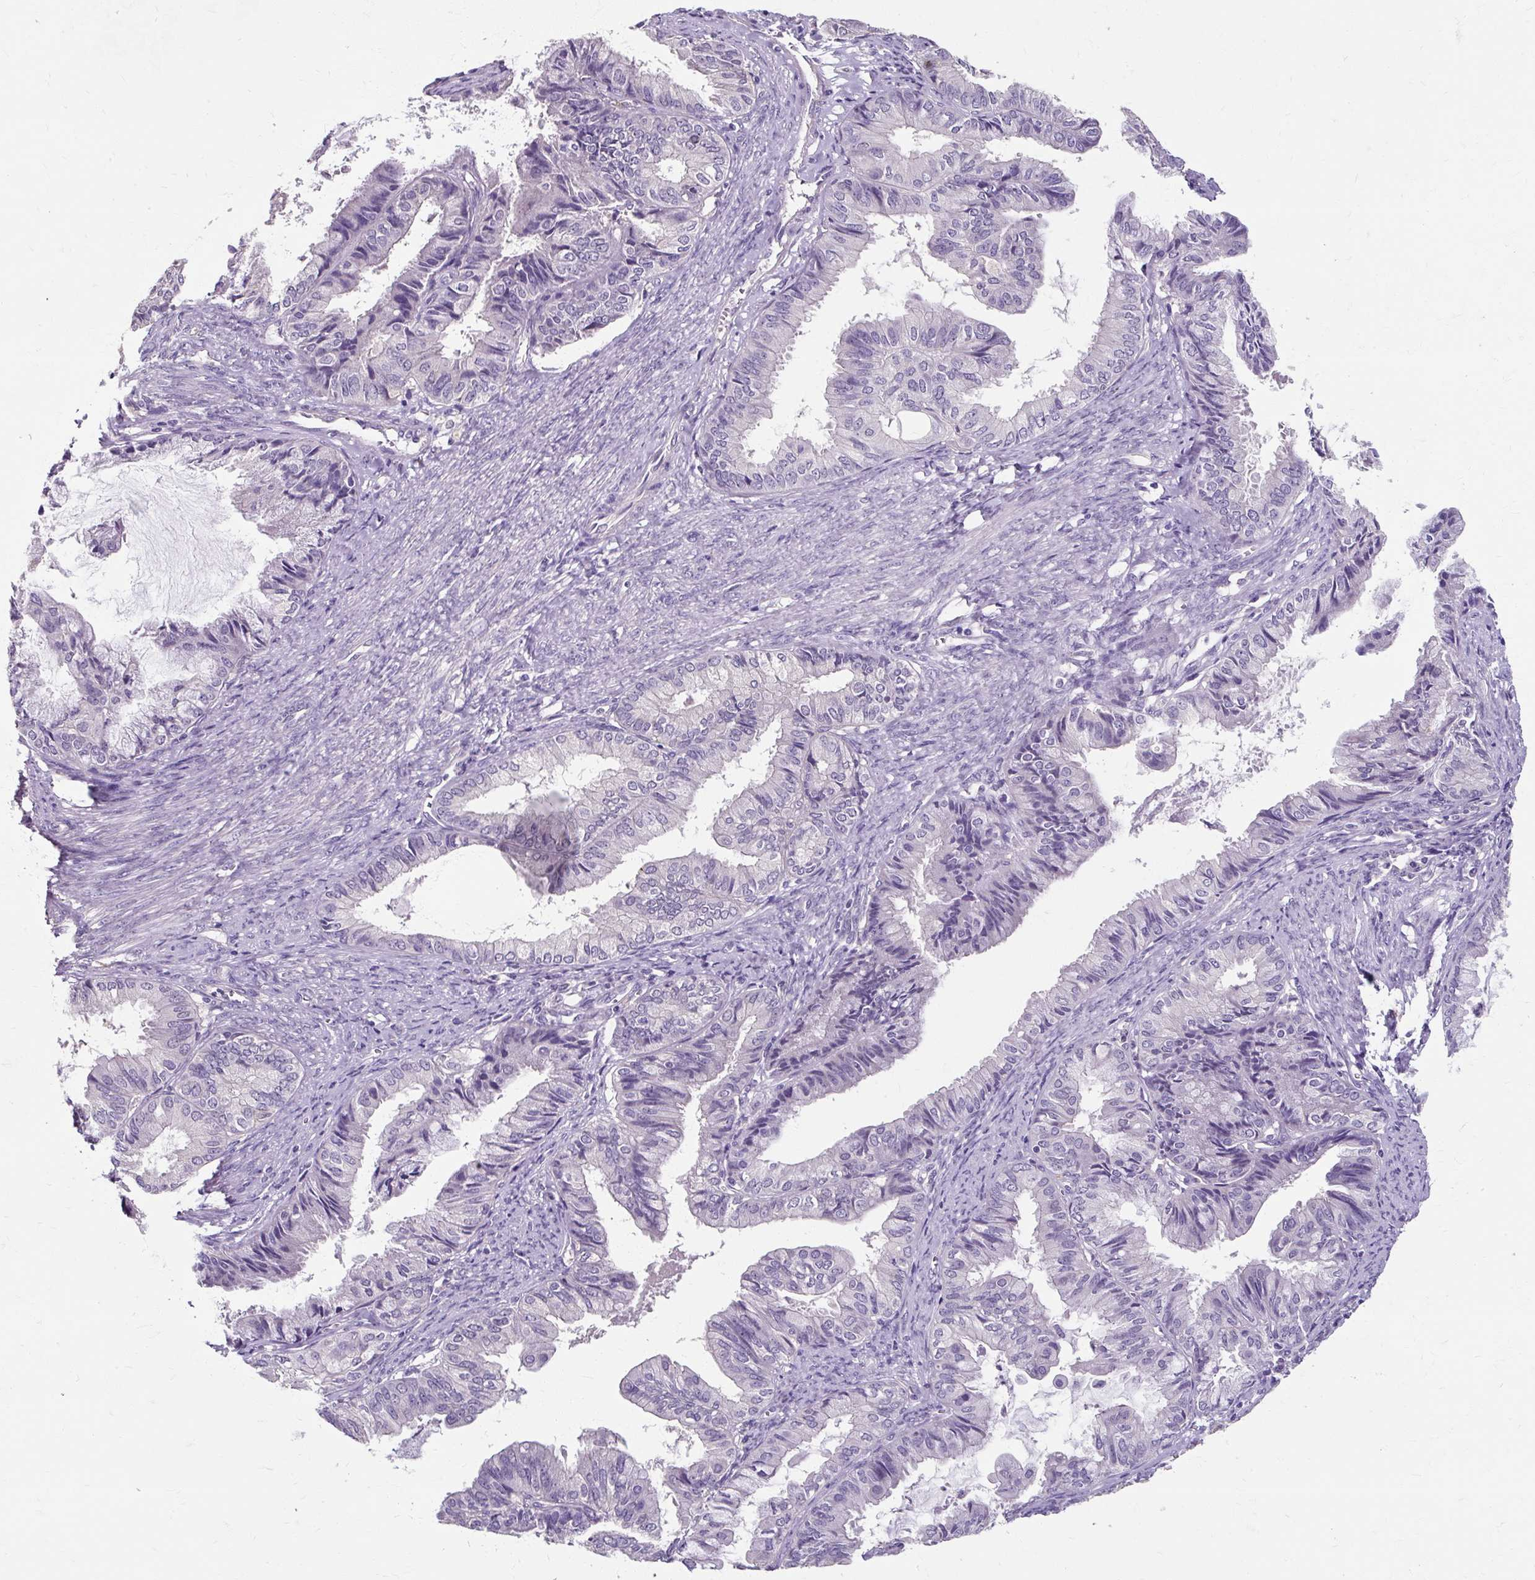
{"staining": {"intensity": "negative", "quantity": "none", "location": "none"}, "tissue": "endometrial cancer", "cell_type": "Tumor cells", "image_type": "cancer", "snomed": [{"axis": "morphology", "description": "Adenocarcinoma, NOS"}, {"axis": "topography", "description": "Endometrium"}], "caption": "The micrograph reveals no significant staining in tumor cells of adenocarcinoma (endometrial).", "gene": "KLHL24", "patient": {"sex": "female", "age": 86}}